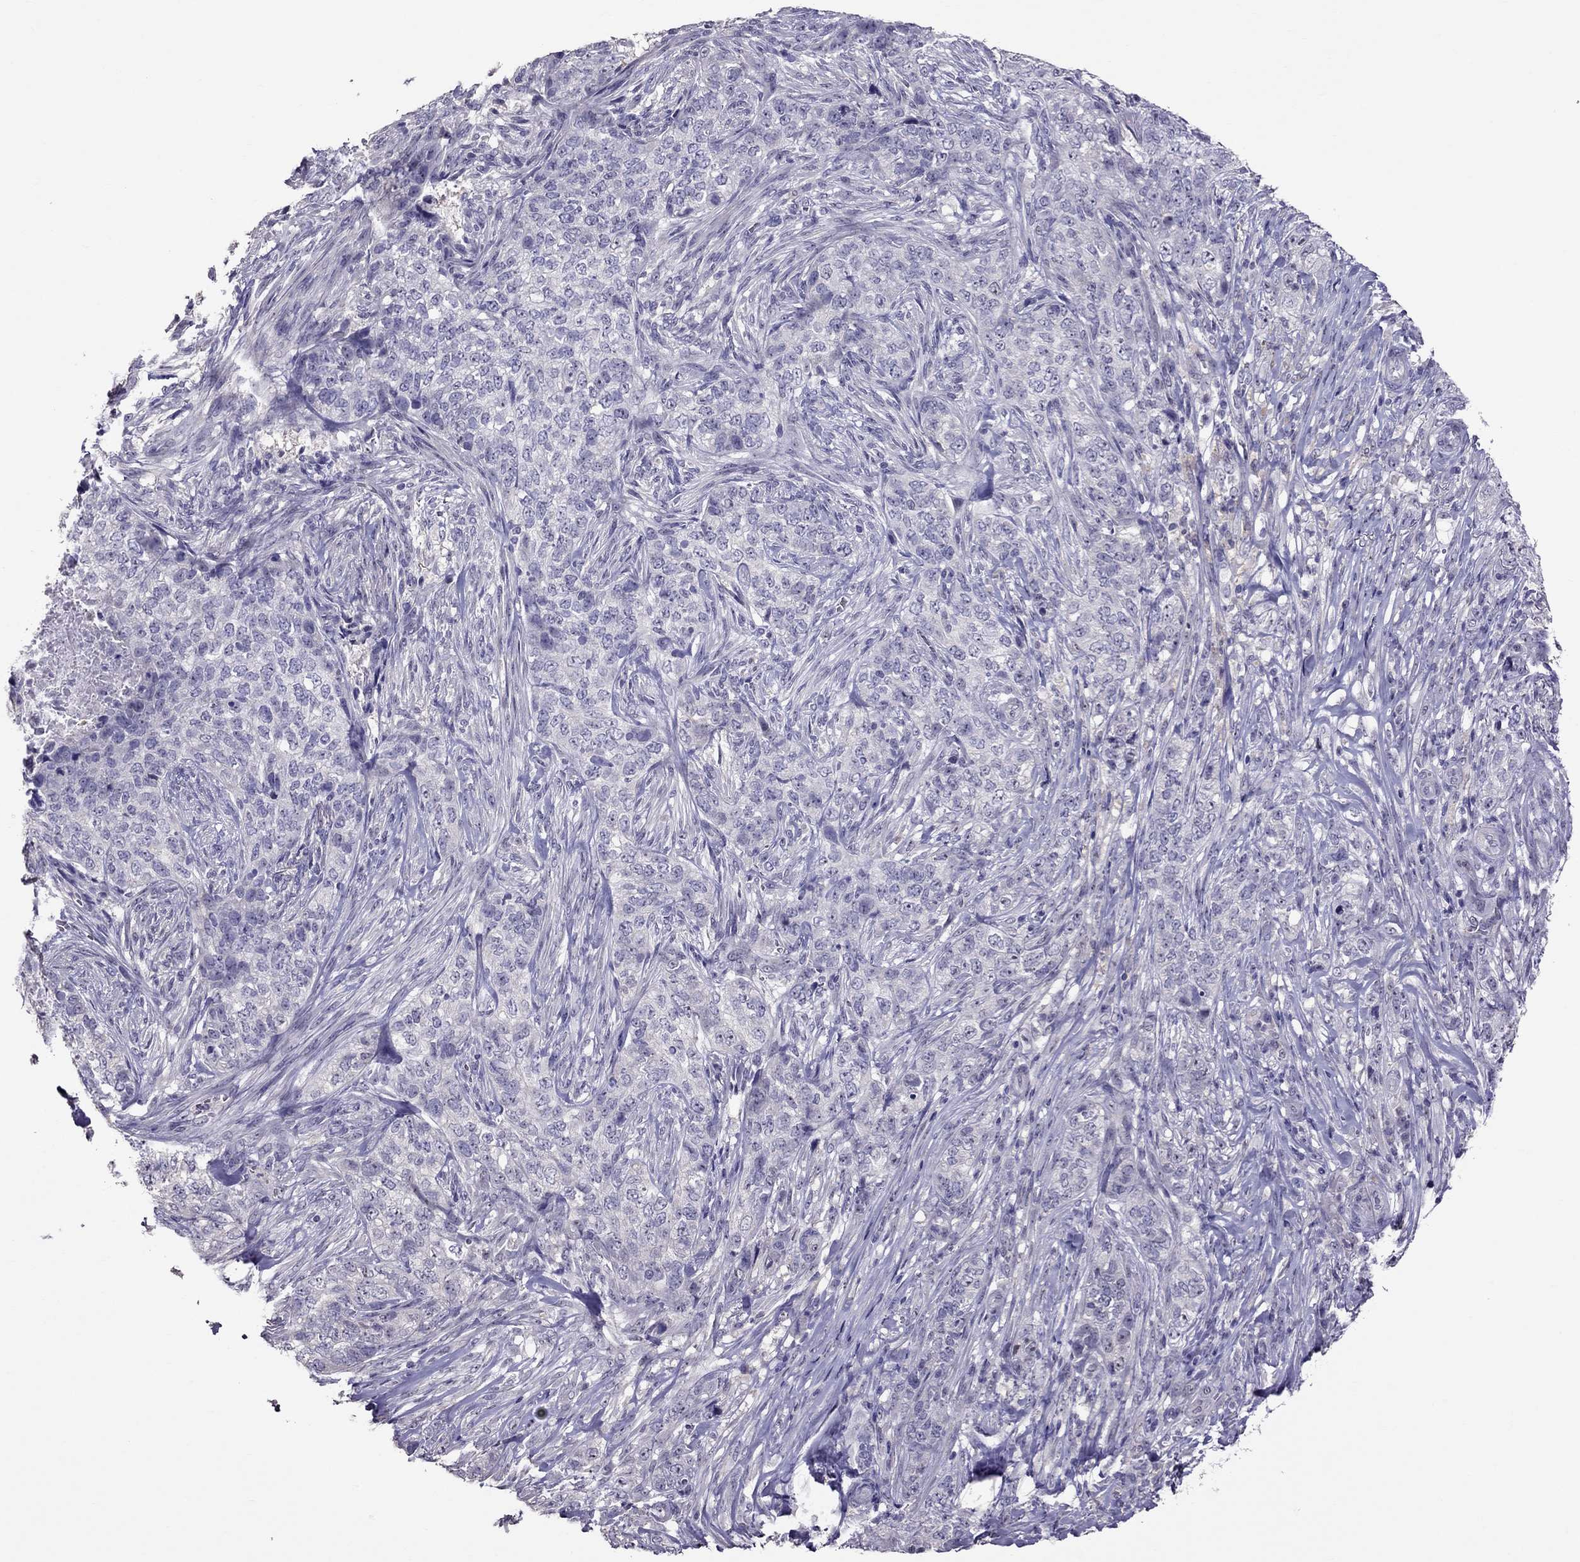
{"staining": {"intensity": "negative", "quantity": "none", "location": "none"}, "tissue": "skin cancer", "cell_type": "Tumor cells", "image_type": "cancer", "snomed": [{"axis": "morphology", "description": "Basal cell carcinoma"}, {"axis": "topography", "description": "Skin"}], "caption": "Immunohistochemical staining of skin cancer (basal cell carcinoma) exhibits no significant expression in tumor cells.", "gene": "LRRC46", "patient": {"sex": "female", "age": 69}}